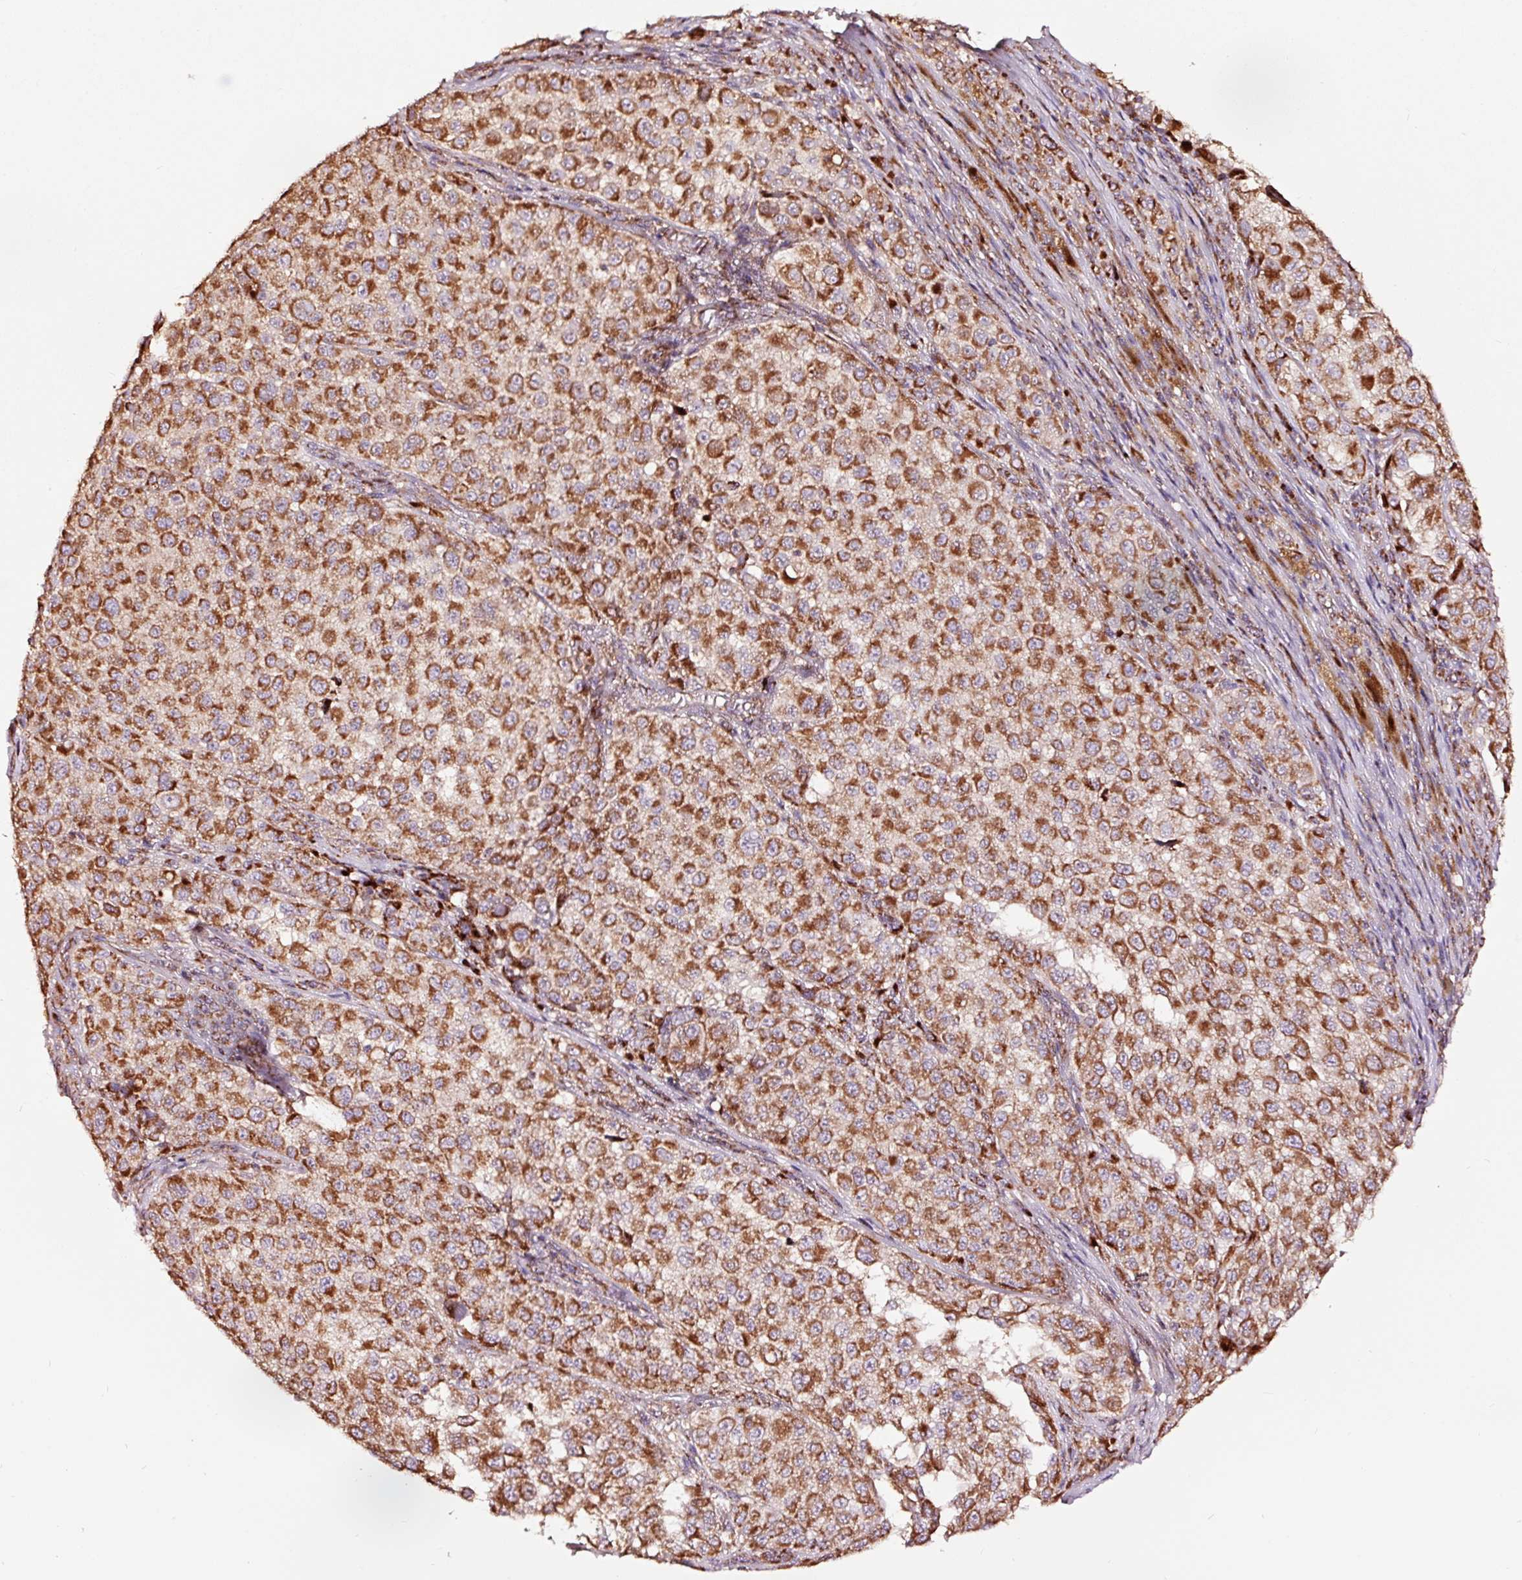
{"staining": {"intensity": "strong", "quantity": ">75%", "location": "cytoplasmic/membranous"}, "tissue": "melanoma", "cell_type": "Tumor cells", "image_type": "cancer", "snomed": [{"axis": "morphology", "description": "Malignant melanoma, NOS"}, {"axis": "topography", "description": "Skin"}], "caption": "There is high levels of strong cytoplasmic/membranous staining in tumor cells of melanoma, as demonstrated by immunohistochemical staining (brown color).", "gene": "TPM1", "patient": {"sex": "male", "age": 64}}